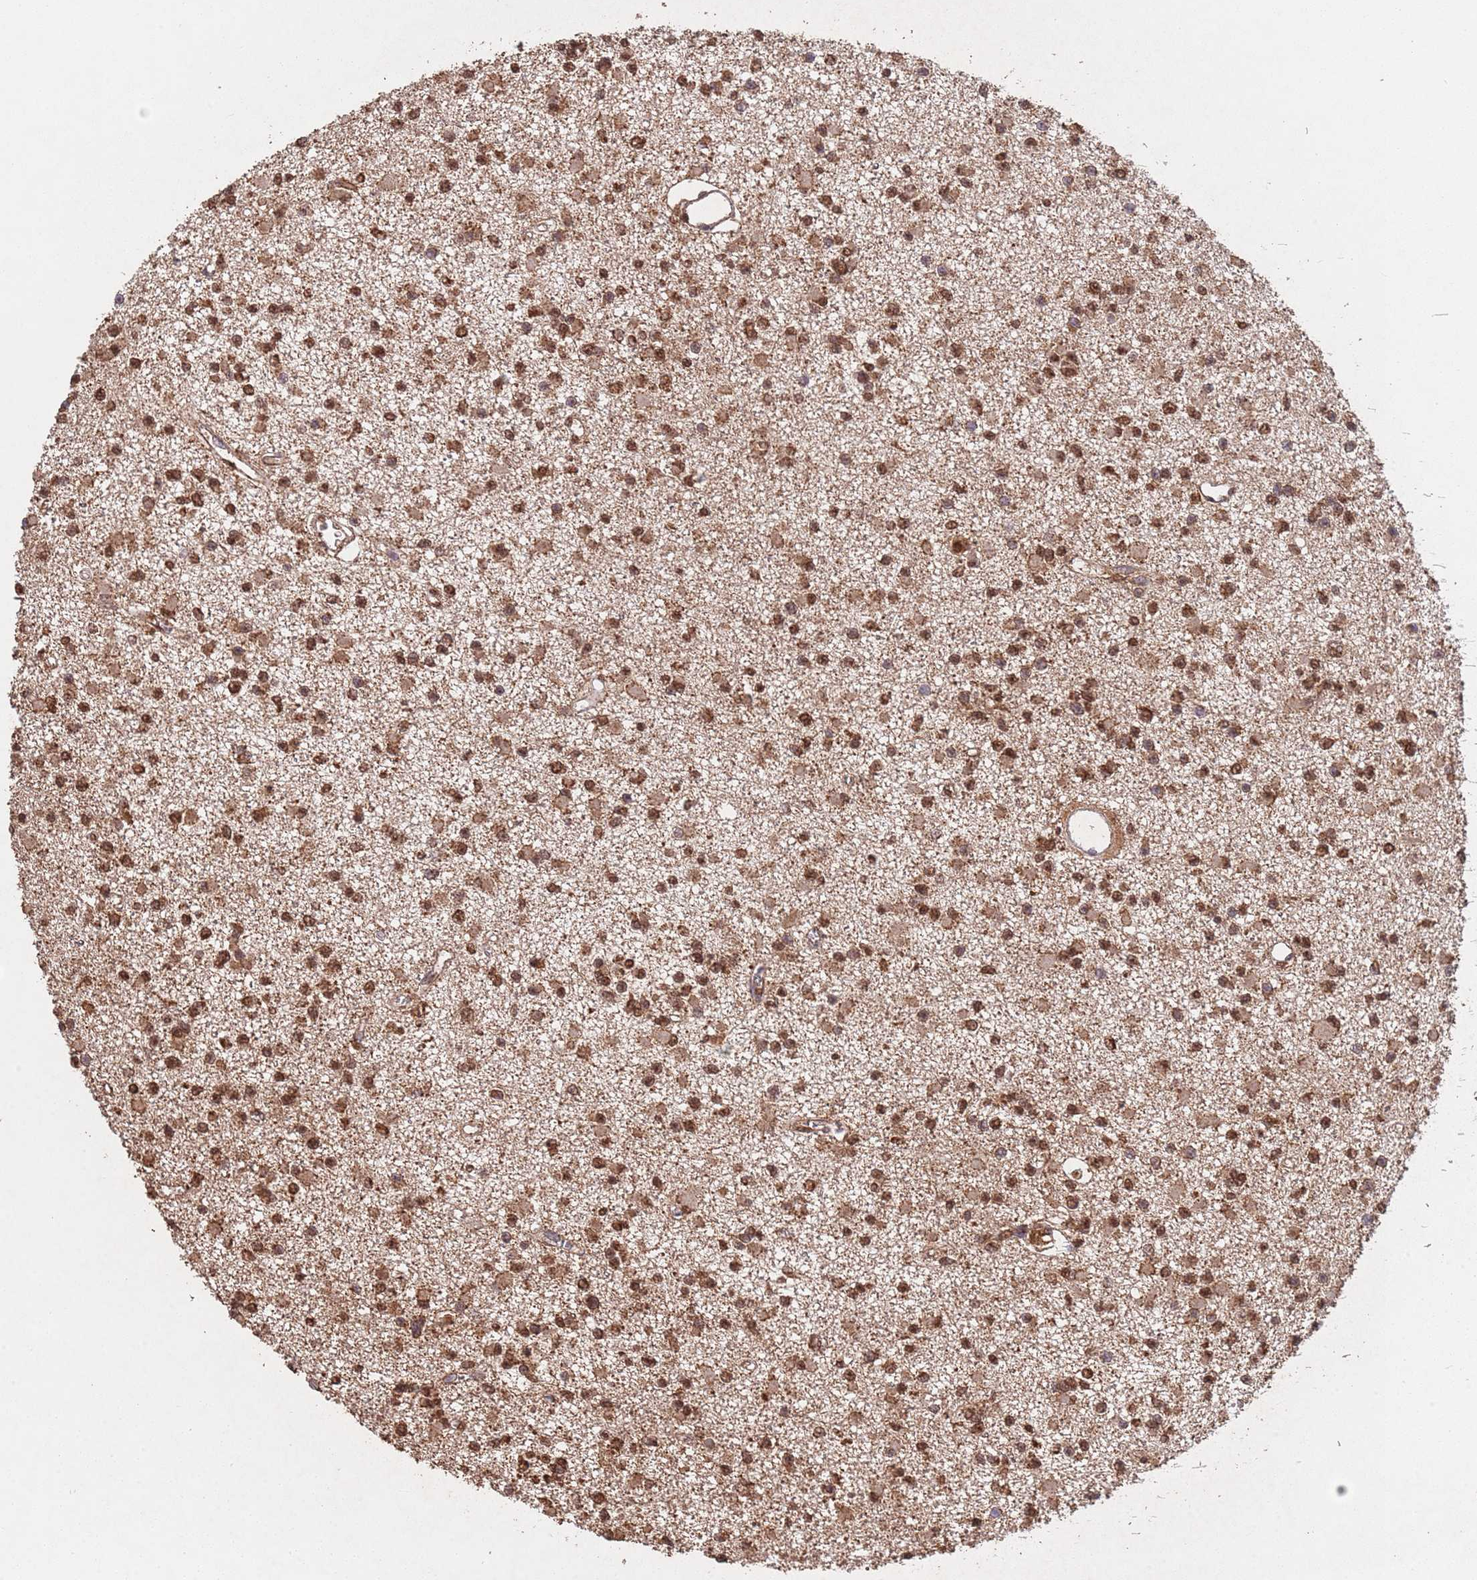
{"staining": {"intensity": "moderate", "quantity": ">75%", "location": "cytoplasmic/membranous,nuclear"}, "tissue": "glioma", "cell_type": "Tumor cells", "image_type": "cancer", "snomed": [{"axis": "morphology", "description": "Glioma, malignant, Low grade"}, {"axis": "topography", "description": "Brain"}], "caption": "Tumor cells exhibit medium levels of moderate cytoplasmic/membranous and nuclear staining in approximately >75% of cells in human malignant glioma (low-grade). The protein is stained brown, and the nuclei are stained in blue (DAB (3,3'-diaminobenzidine) IHC with brightfield microscopy, high magnification).", "gene": "HDAC10", "patient": {"sex": "female", "age": 22}}